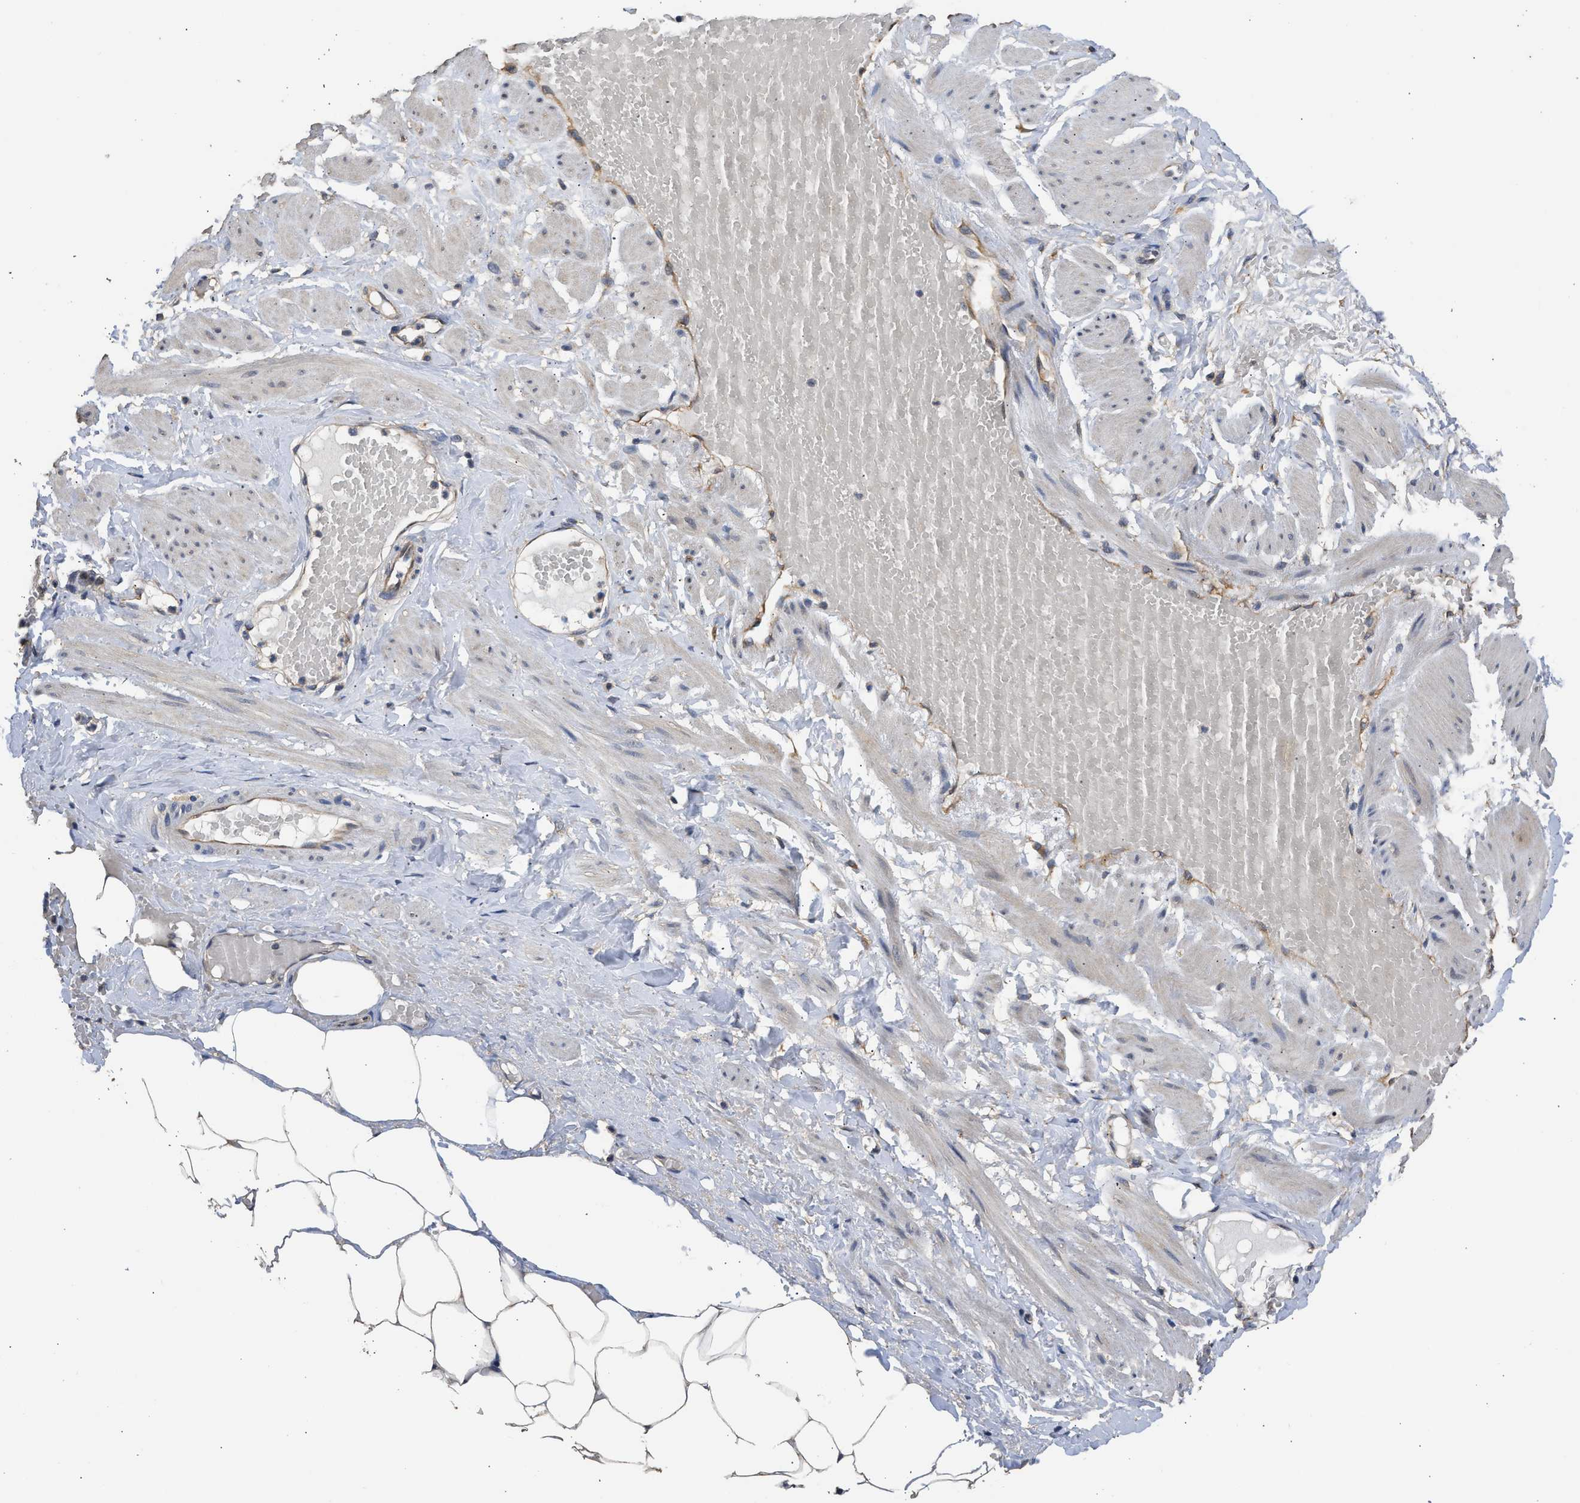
{"staining": {"intensity": "weak", "quantity": ">75%", "location": "cytoplasmic/membranous"}, "tissue": "adipose tissue", "cell_type": "Adipocytes", "image_type": "normal", "snomed": [{"axis": "morphology", "description": "Normal tissue, NOS"}, {"axis": "topography", "description": "Soft tissue"}, {"axis": "topography", "description": "Vascular tissue"}], "caption": "Protein staining shows weak cytoplasmic/membranous expression in about >75% of adipocytes in normal adipose tissue.", "gene": "SPINT2", "patient": {"sex": "female", "age": 35}}